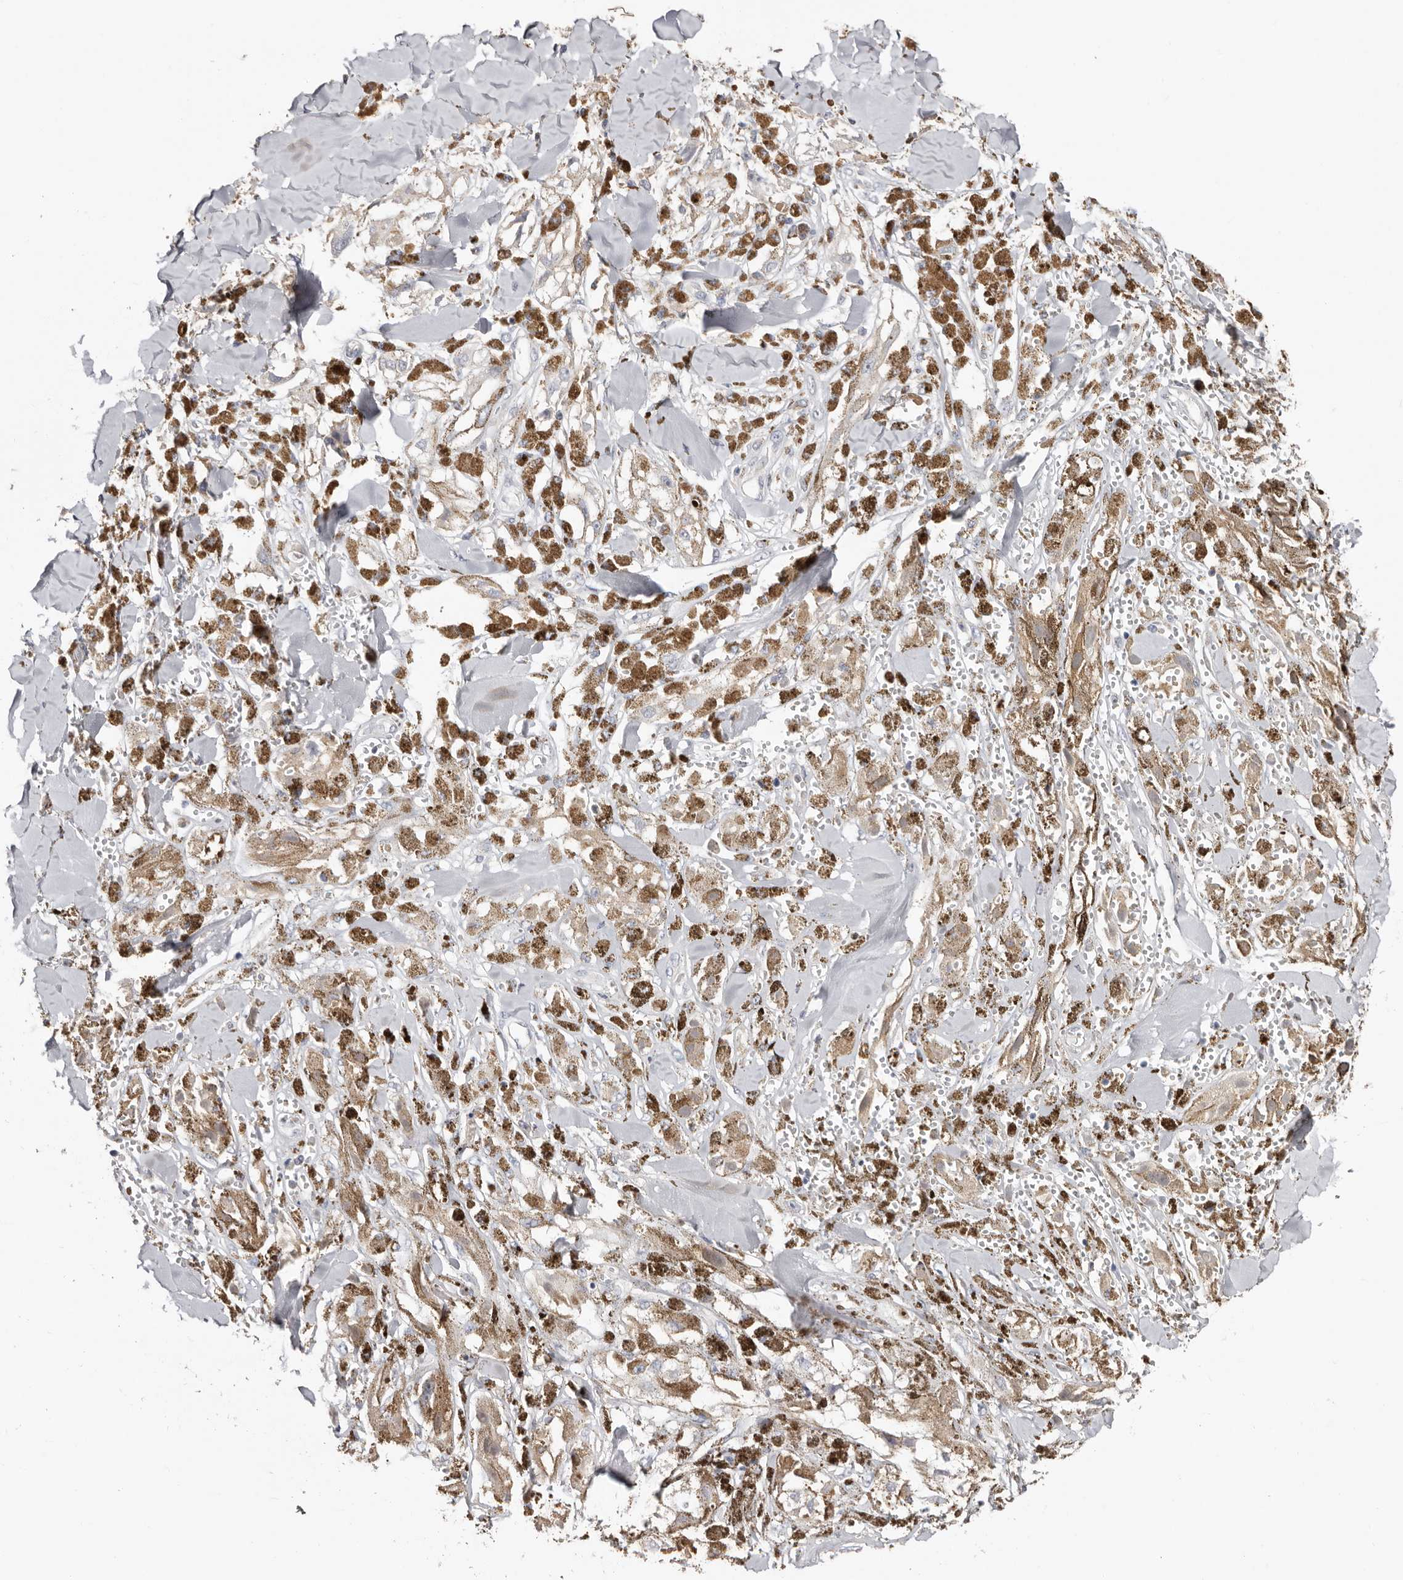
{"staining": {"intensity": "negative", "quantity": "none", "location": "none"}, "tissue": "melanoma", "cell_type": "Tumor cells", "image_type": "cancer", "snomed": [{"axis": "morphology", "description": "Malignant melanoma, NOS"}, {"axis": "topography", "description": "Skin"}], "caption": "A histopathology image of malignant melanoma stained for a protein shows no brown staining in tumor cells. Brightfield microscopy of immunohistochemistry (IHC) stained with DAB (3,3'-diaminobenzidine) (brown) and hematoxylin (blue), captured at high magnification.", "gene": "S100A14", "patient": {"sex": "male", "age": 88}}